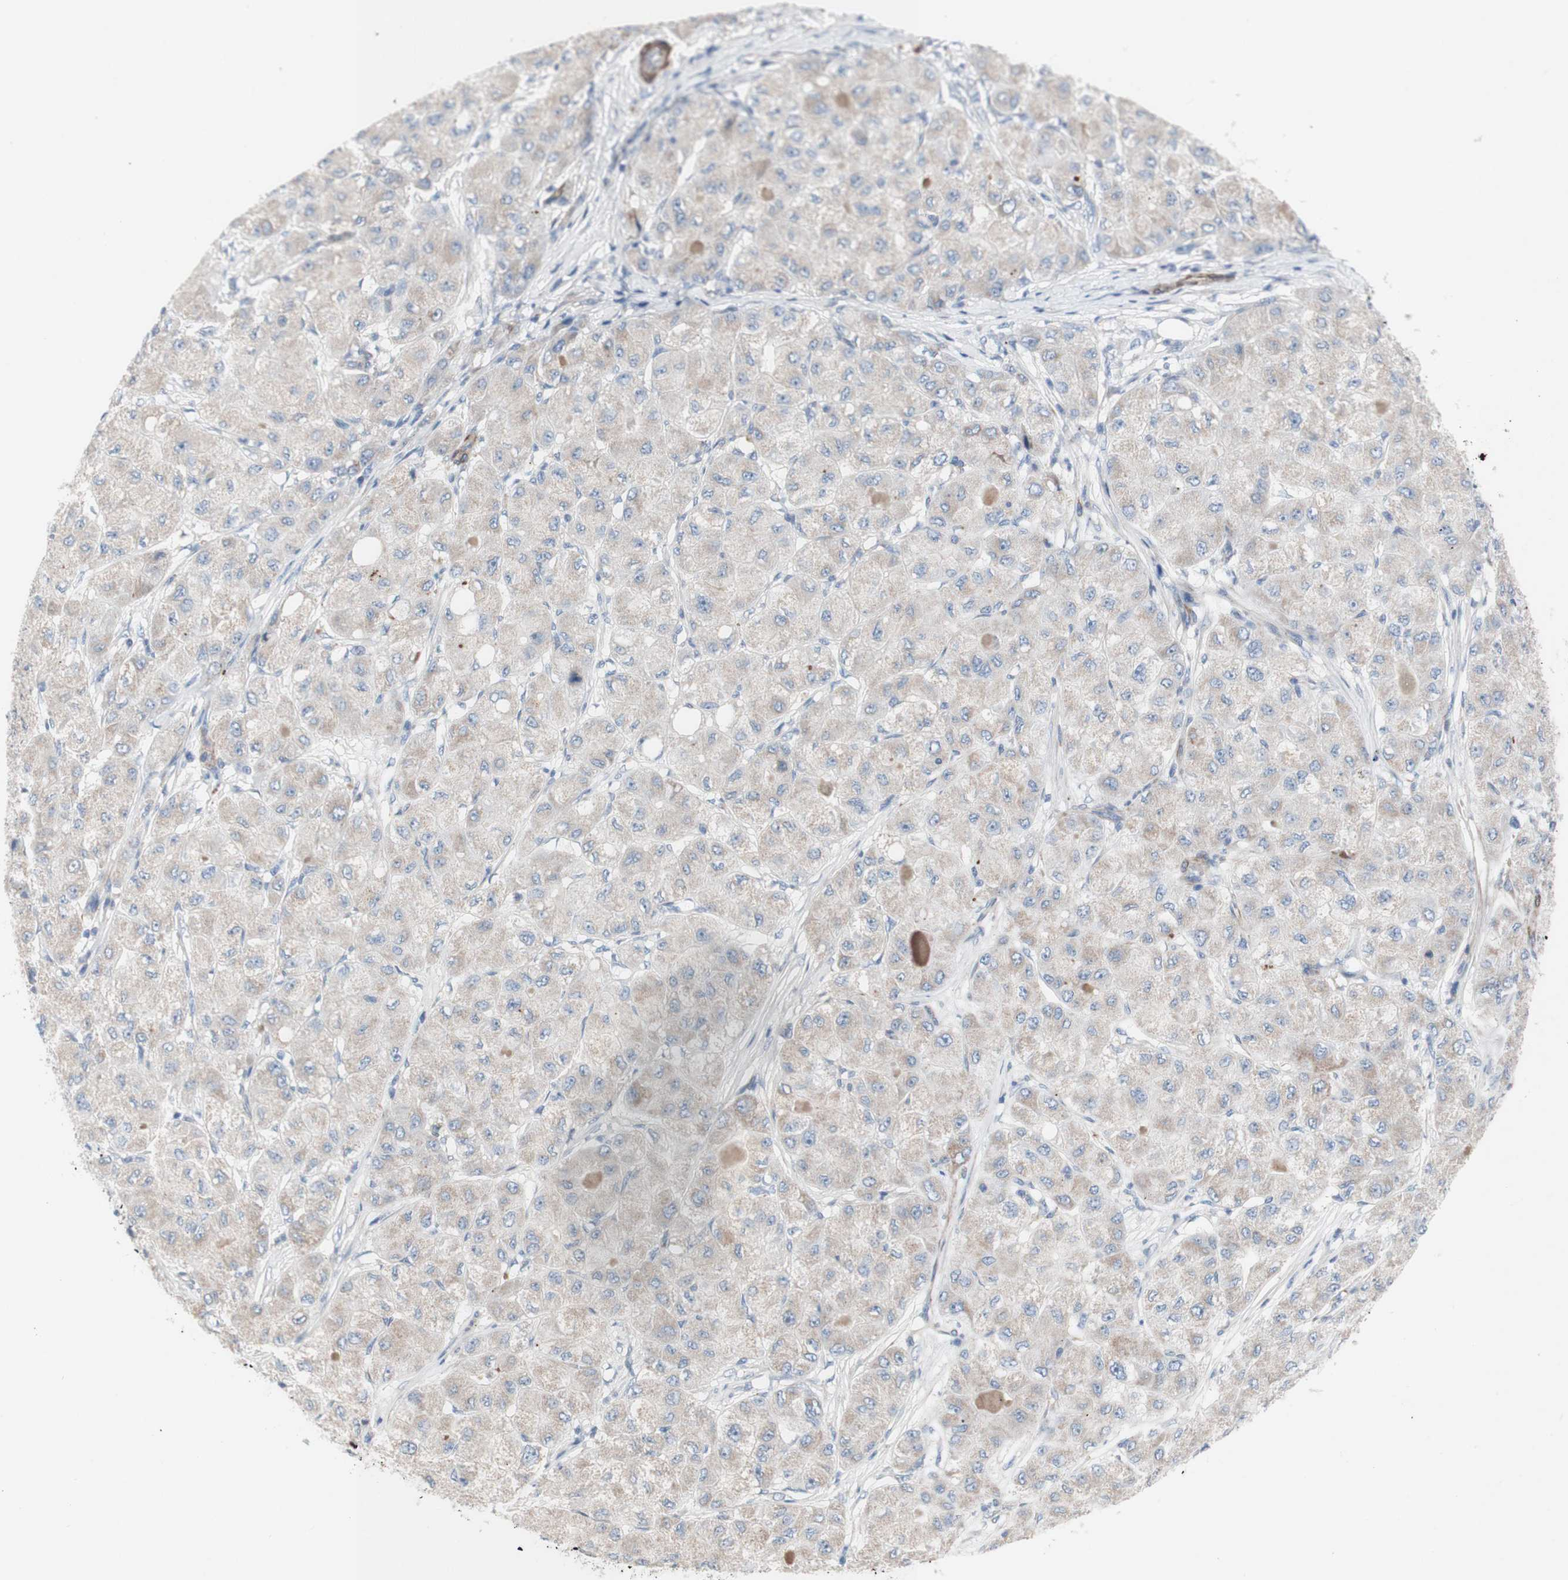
{"staining": {"intensity": "weak", "quantity": ">75%", "location": "cytoplasmic/membranous"}, "tissue": "liver cancer", "cell_type": "Tumor cells", "image_type": "cancer", "snomed": [{"axis": "morphology", "description": "Carcinoma, Hepatocellular, NOS"}, {"axis": "topography", "description": "Liver"}], "caption": "Immunohistochemical staining of human liver cancer (hepatocellular carcinoma) exhibits low levels of weak cytoplasmic/membranous protein staining in about >75% of tumor cells.", "gene": "AGPAT5", "patient": {"sex": "male", "age": 80}}